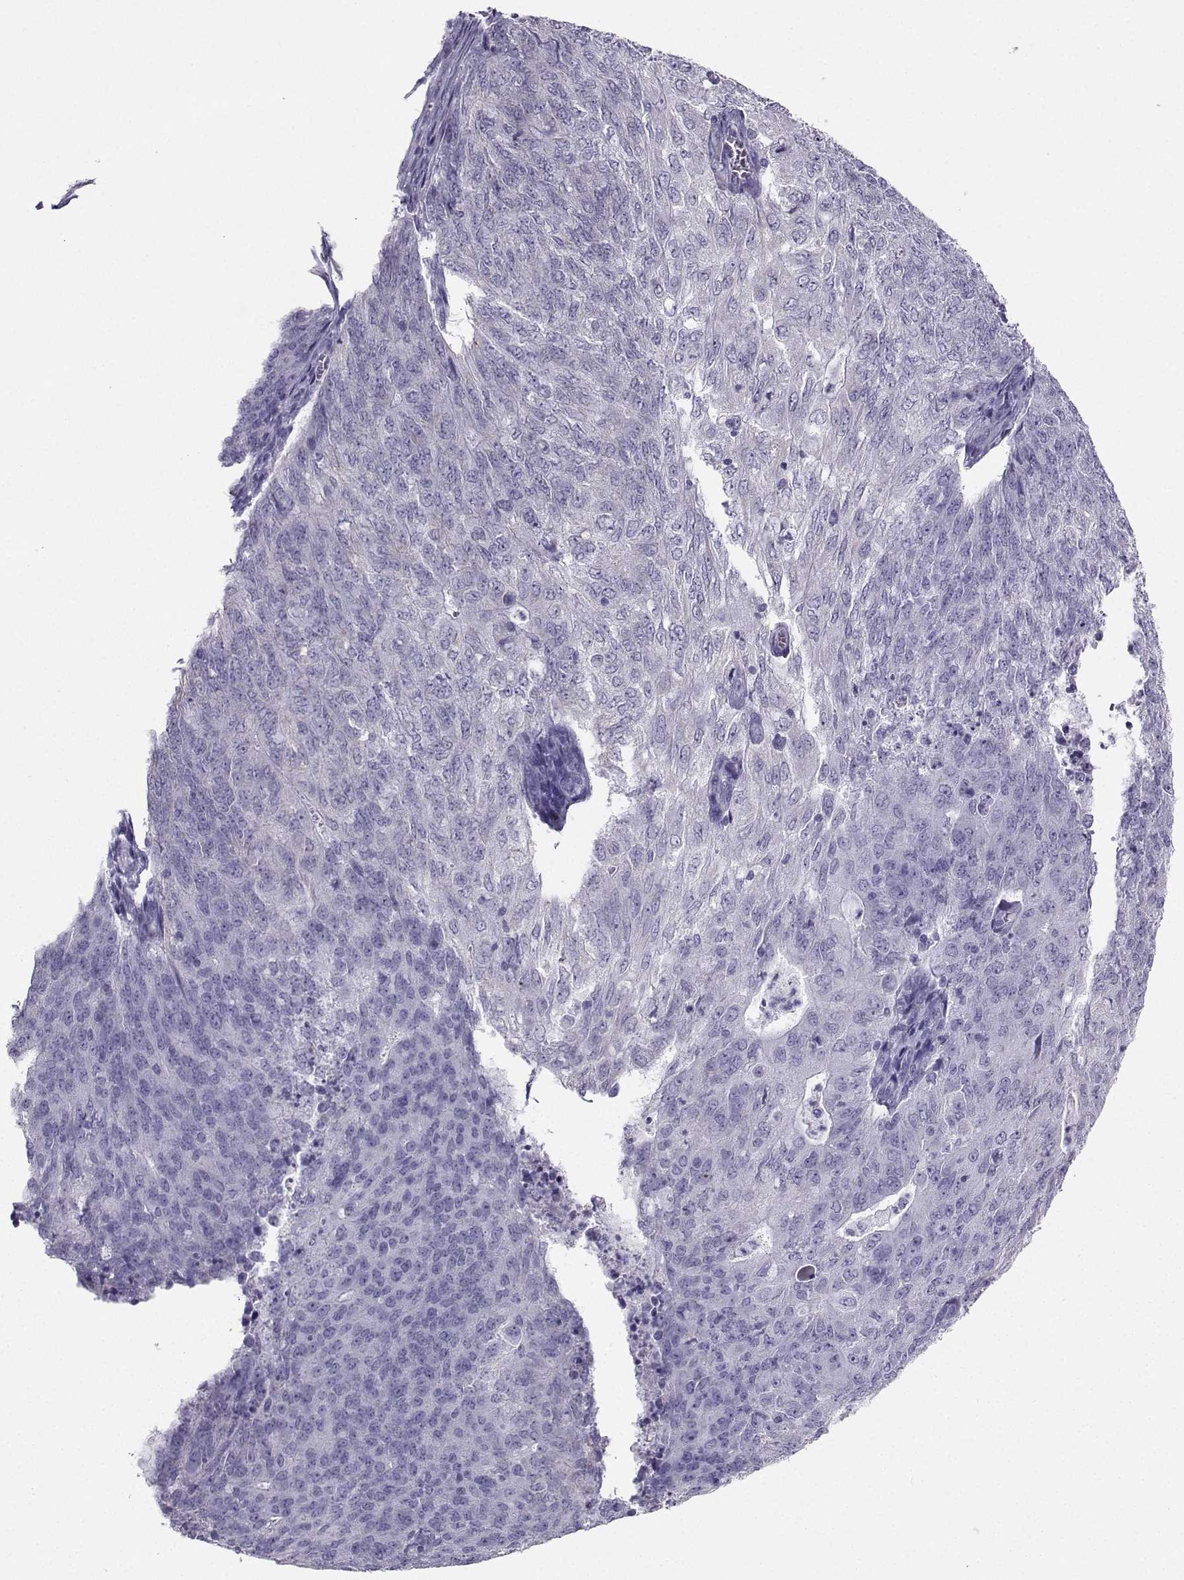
{"staining": {"intensity": "negative", "quantity": "none", "location": "none"}, "tissue": "endometrial cancer", "cell_type": "Tumor cells", "image_type": "cancer", "snomed": [{"axis": "morphology", "description": "Adenocarcinoma, NOS"}, {"axis": "topography", "description": "Endometrium"}], "caption": "DAB (3,3'-diaminobenzidine) immunohistochemical staining of human adenocarcinoma (endometrial) shows no significant positivity in tumor cells.", "gene": "AVP", "patient": {"sex": "female", "age": 82}}